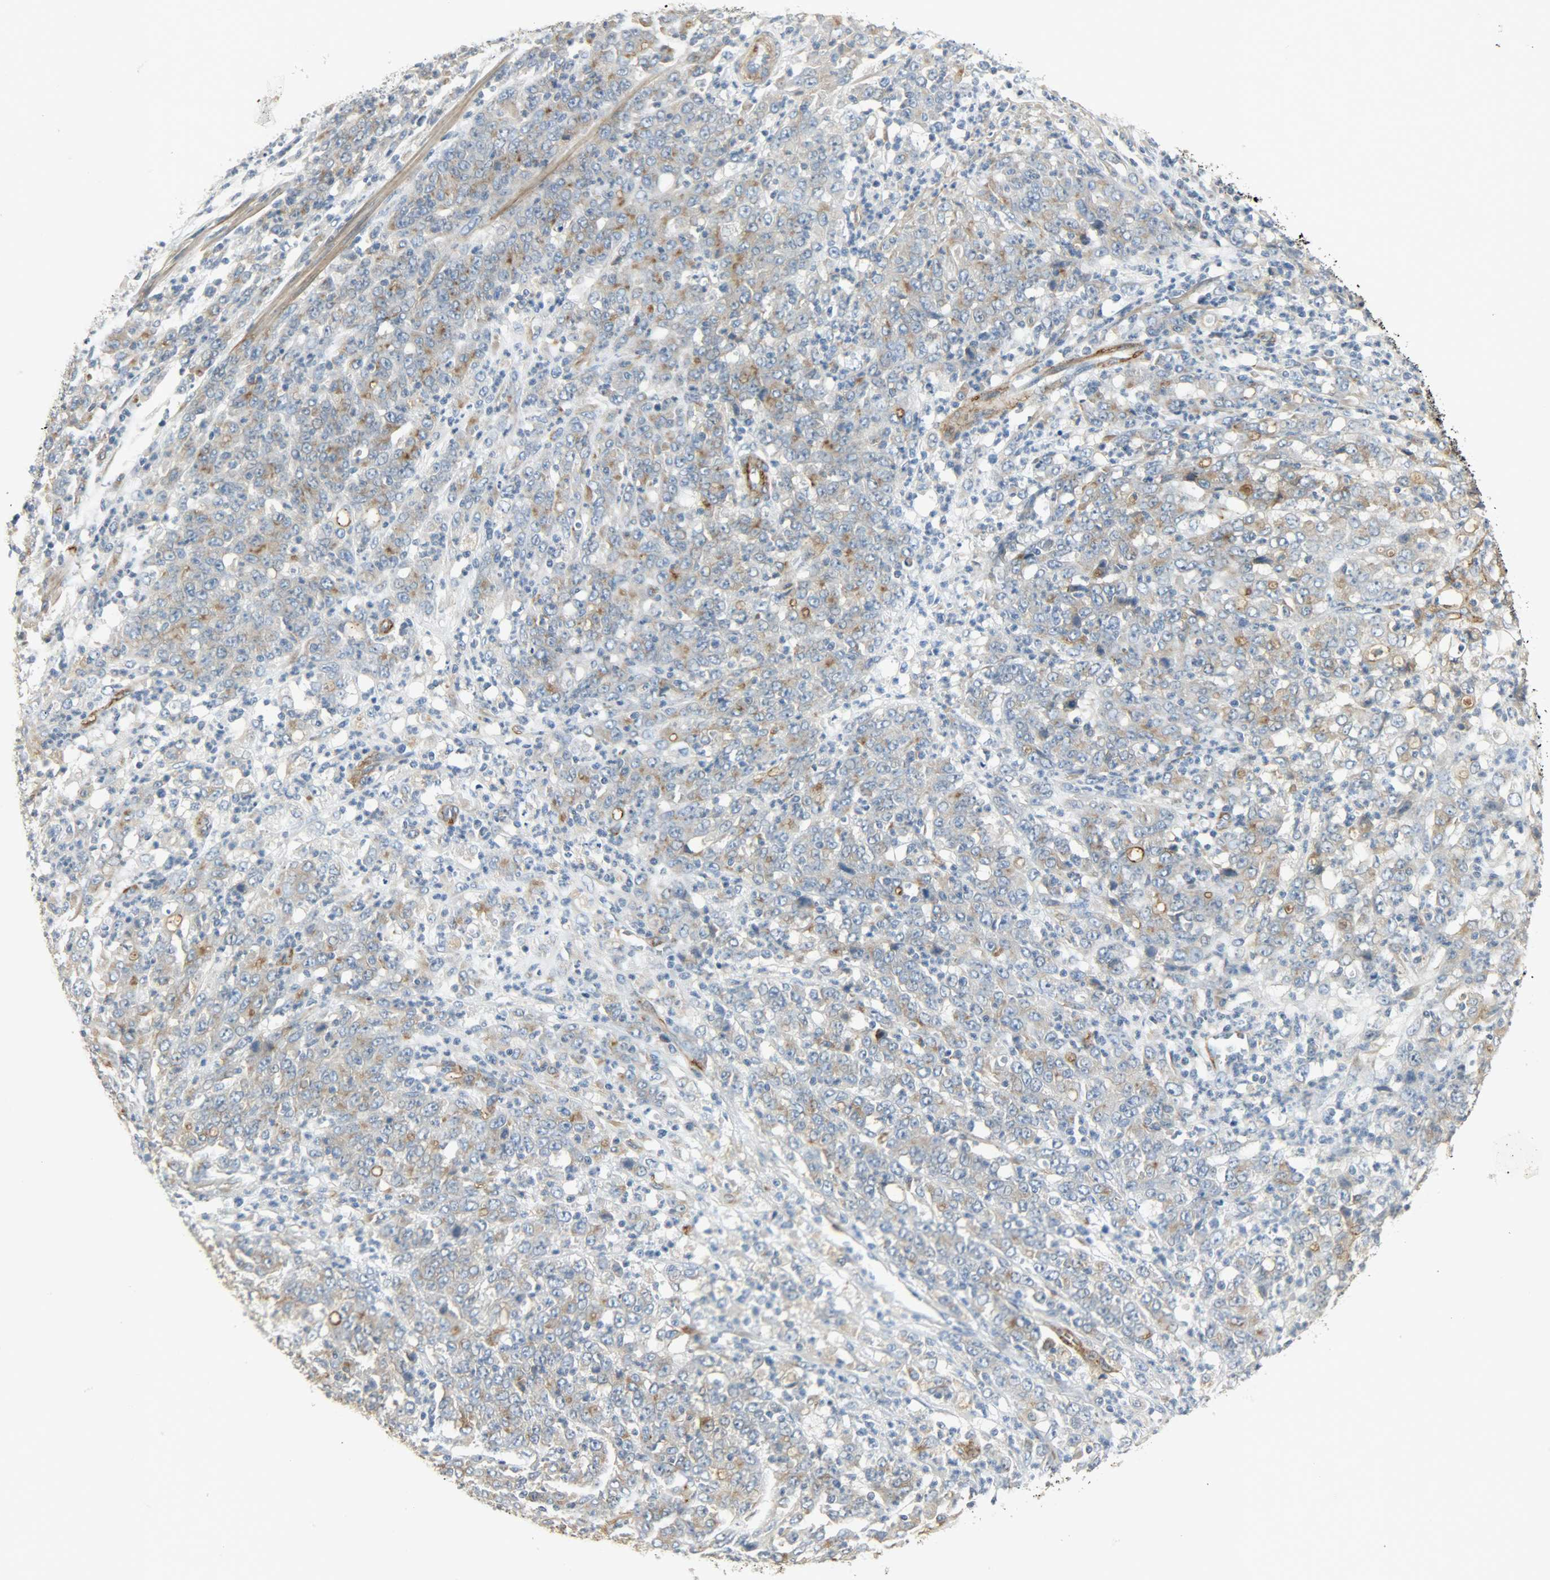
{"staining": {"intensity": "moderate", "quantity": "25%-75%", "location": "cytoplasmic/membranous"}, "tissue": "stomach cancer", "cell_type": "Tumor cells", "image_type": "cancer", "snomed": [{"axis": "morphology", "description": "Adenocarcinoma, NOS"}, {"axis": "topography", "description": "Stomach, lower"}], "caption": "Immunohistochemical staining of stomach cancer (adenocarcinoma) shows moderate cytoplasmic/membranous protein positivity in approximately 25%-75% of tumor cells. The staining was performed using DAB to visualize the protein expression in brown, while the nuclei were stained in blue with hematoxylin (Magnification: 20x).", "gene": "ENPEP", "patient": {"sex": "female", "age": 71}}